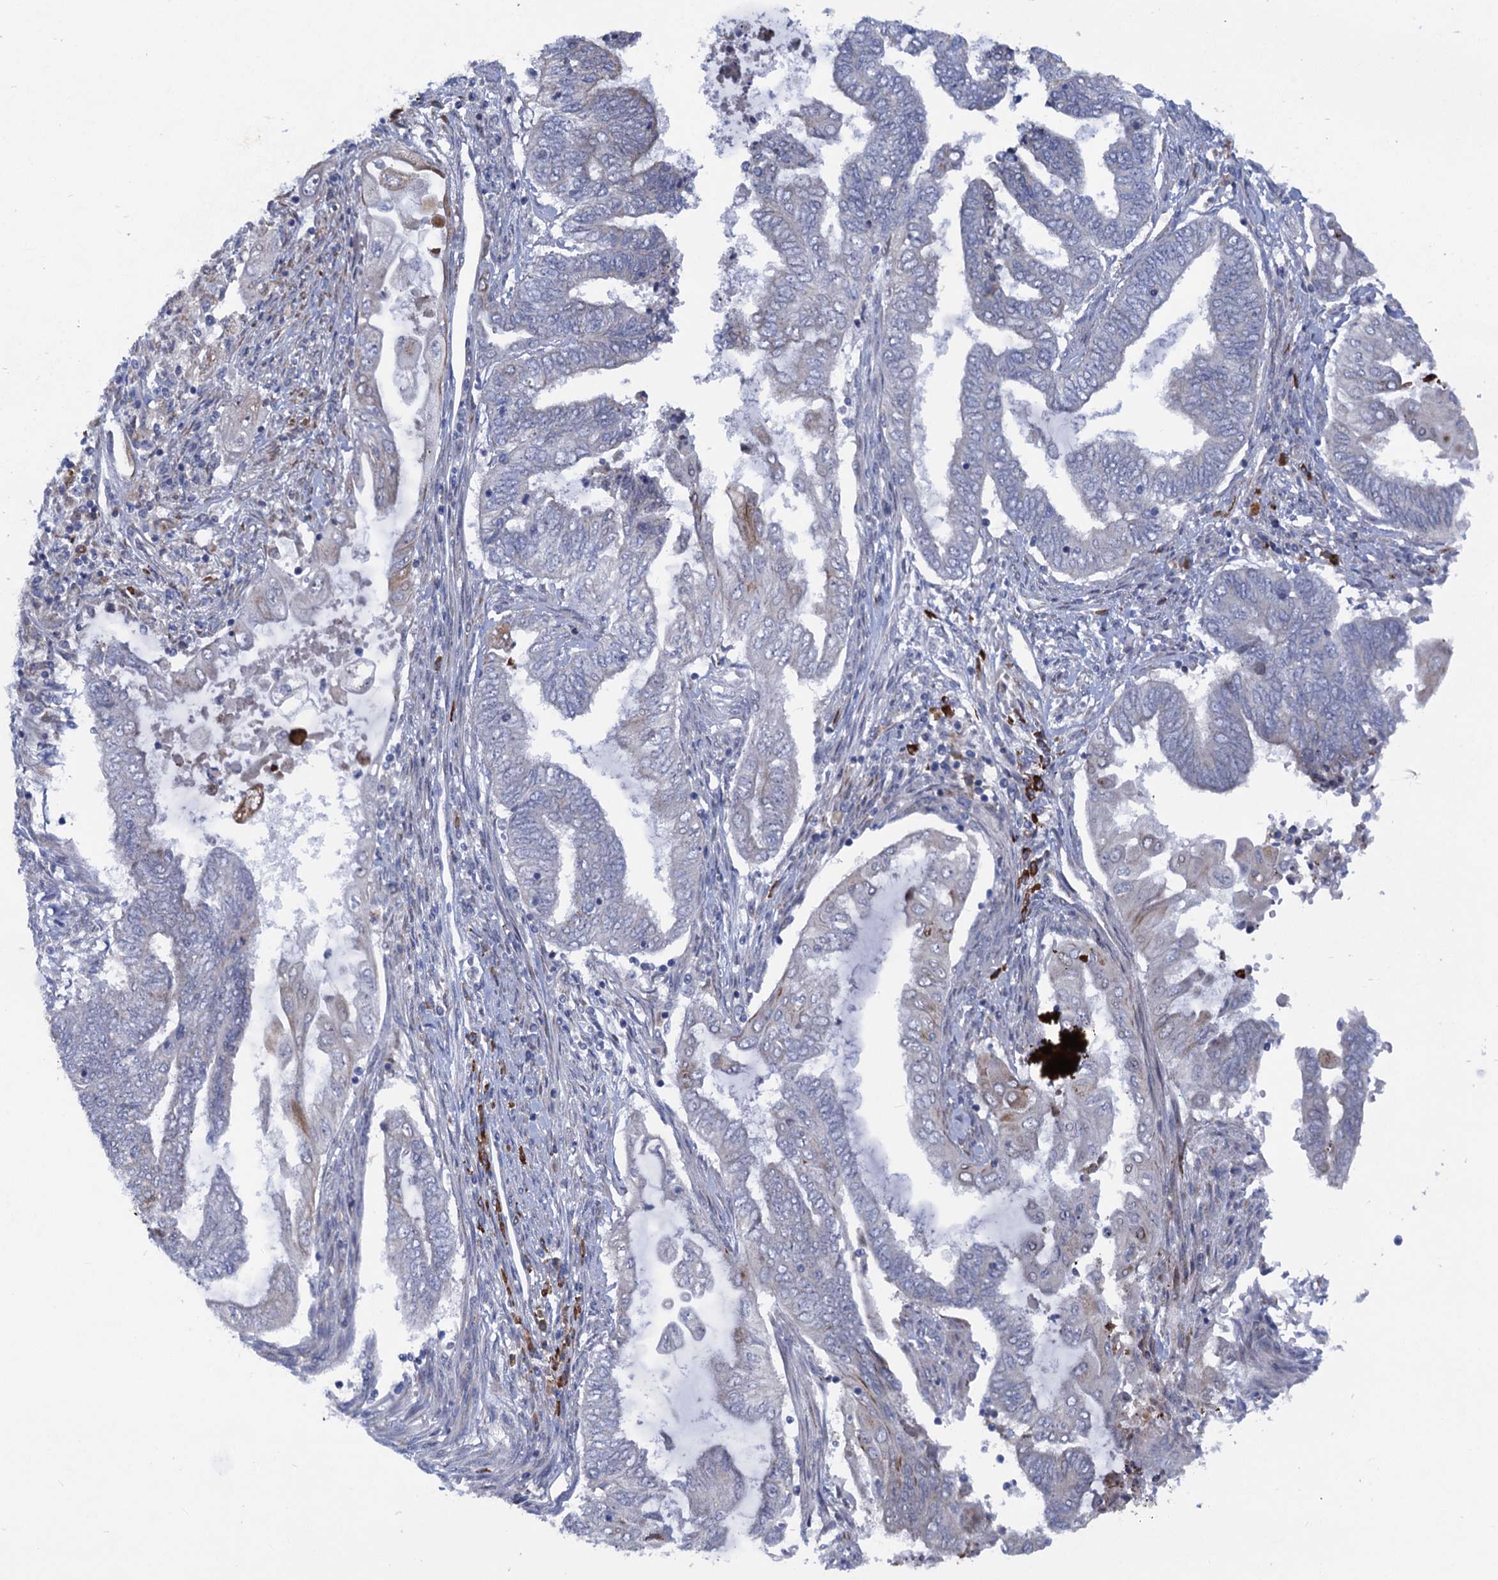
{"staining": {"intensity": "negative", "quantity": "none", "location": "none"}, "tissue": "endometrial cancer", "cell_type": "Tumor cells", "image_type": "cancer", "snomed": [{"axis": "morphology", "description": "Adenocarcinoma, NOS"}, {"axis": "topography", "description": "Uterus"}, {"axis": "topography", "description": "Endometrium"}], "caption": "There is no significant staining in tumor cells of endometrial adenocarcinoma. (Brightfield microscopy of DAB immunohistochemistry (IHC) at high magnification).", "gene": "QPCTL", "patient": {"sex": "female", "age": 70}}